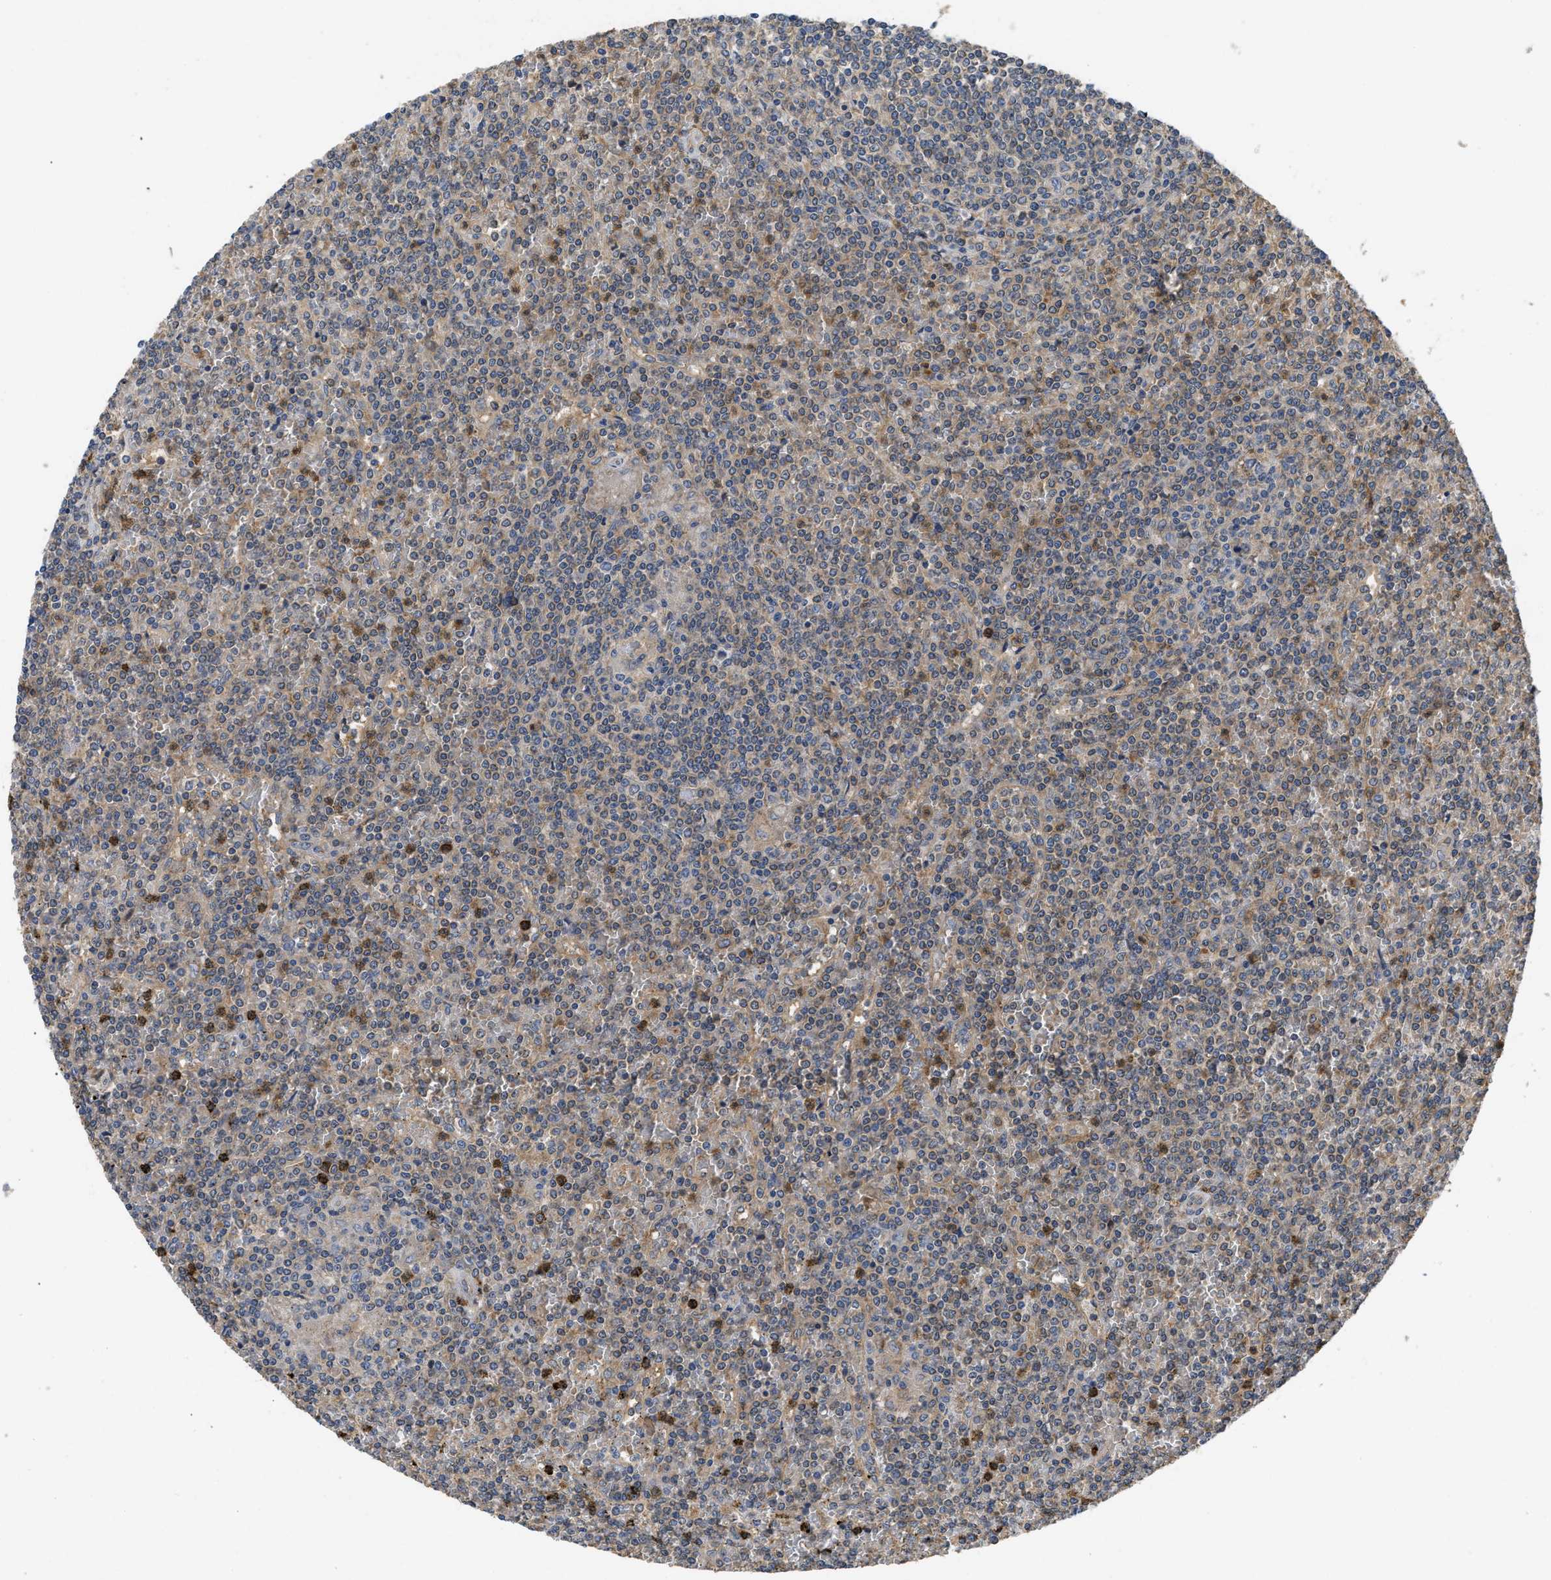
{"staining": {"intensity": "weak", "quantity": "25%-75%", "location": "cytoplasmic/membranous"}, "tissue": "lymphoma", "cell_type": "Tumor cells", "image_type": "cancer", "snomed": [{"axis": "morphology", "description": "Malignant lymphoma, non-Hodgkin's type, Low grade"}, {"axis": "topography", "description": "Spleen"}], "caption": "Tumor cells exhibit weak cytoplasmic/membranous expression in approximately 25%-75% of cells in low-grade malignant lymphoma, non-Hodgkin's type.", "gene": "RNF216", "patient": {"sex": "female", "age": 19}}